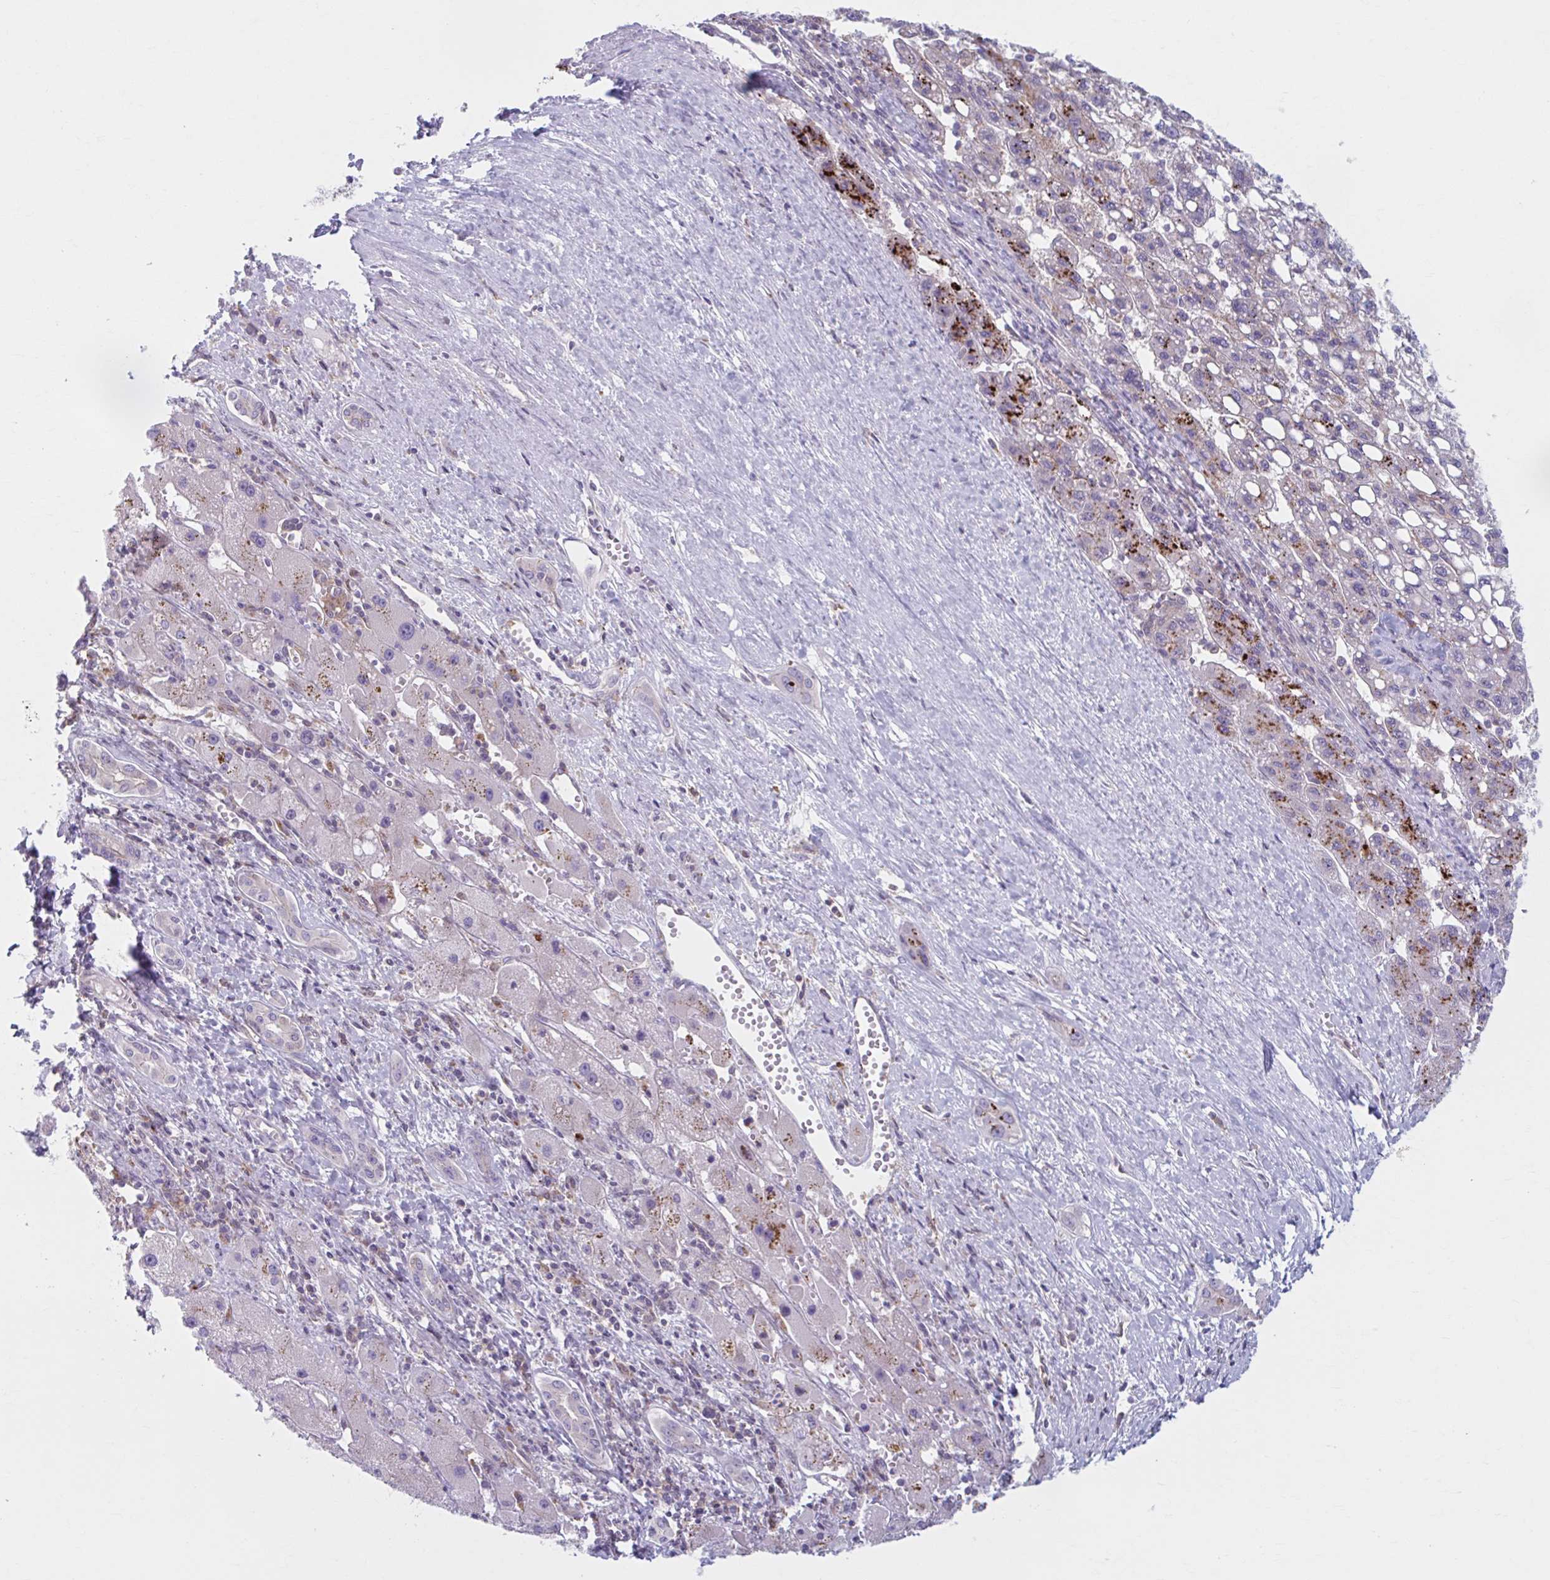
{"staining": {"intensity": "strong", "quantity": "<25%", "location": "cytoplasmic/membranous"}, "tissue": "liver cancer", "cell_type": "Tumor cells", "image_type": "cancer", "snomed": [{"axis": "morphology", "description": "Carcinoma, Hepatocellular, NOS"}, {"axis": "topography", "description": "Liver"}], "caption": "Brown immunohistochemical staining in human hepatocellular carcinoma (liver) exhibits strong cytoplasmic/membranous staining in approximately <25% of tumor cells.", "gene": "ADAT3", "patient": {"sex": "female", "age": 82}}